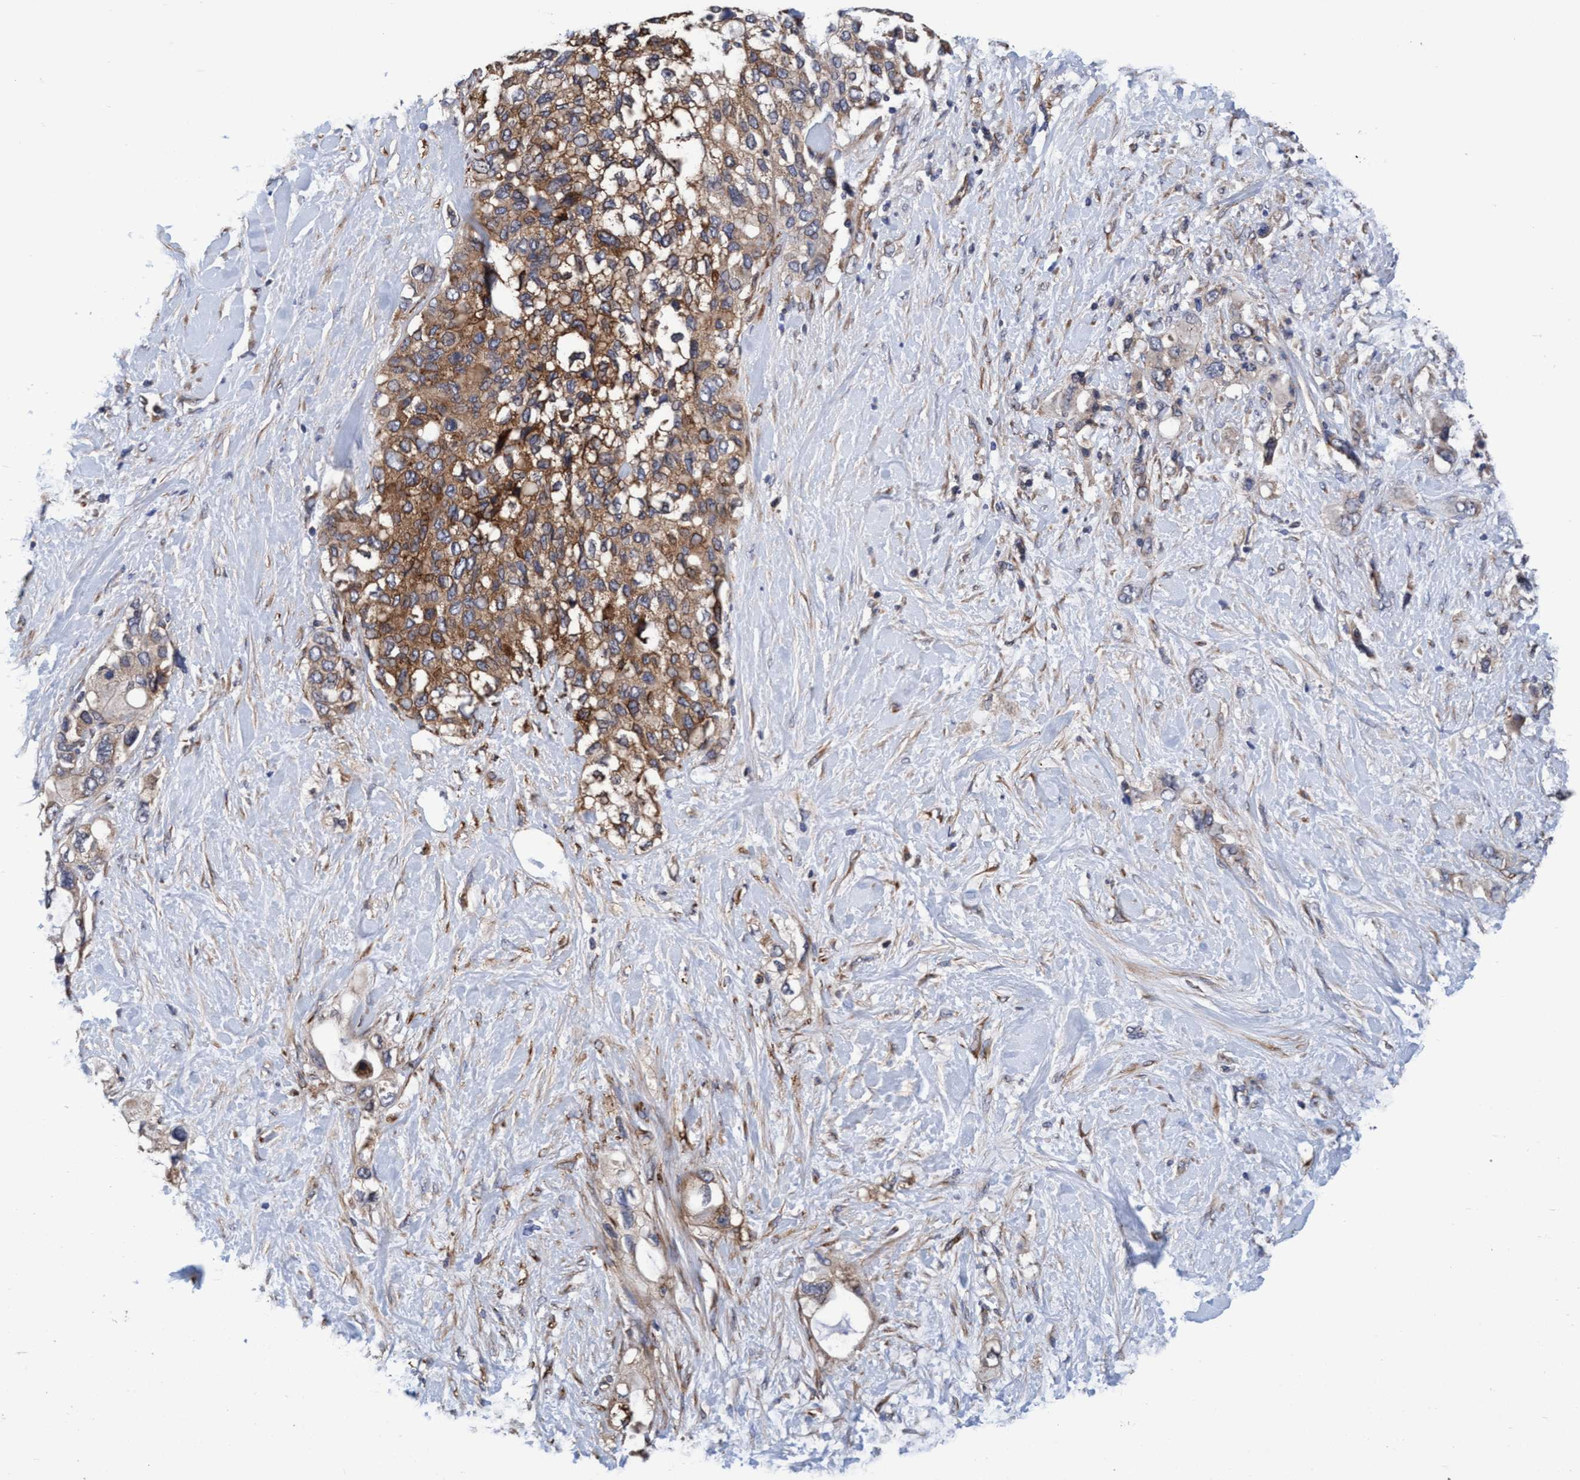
{"staining": {"intensity": "moderate", "quantity": ">75%", "location": "cytoplasmic/membranous"}, "tissue": "pancreatic cancer", "cell_type": "Tumor cells", "image_type": "cancer", "snomed": [{"axis": "morphology", "description": "Adenocarcinoma, NOS"}, {"axis": "topography", "description": "Pancreas"}], "caption": "IHC photomicrograph of neoplastic tissue: human pancreatic adenocarcinoma stained using IHC demonstrates medium levels of moderate protein expression localized specifically in the cytoplasmic/membranous of tumor cells, appearing as a cytoplasmic/membranous brown color.", "gene": "CALCOCO2", "patient": {"sex": "female", "age": 56}}